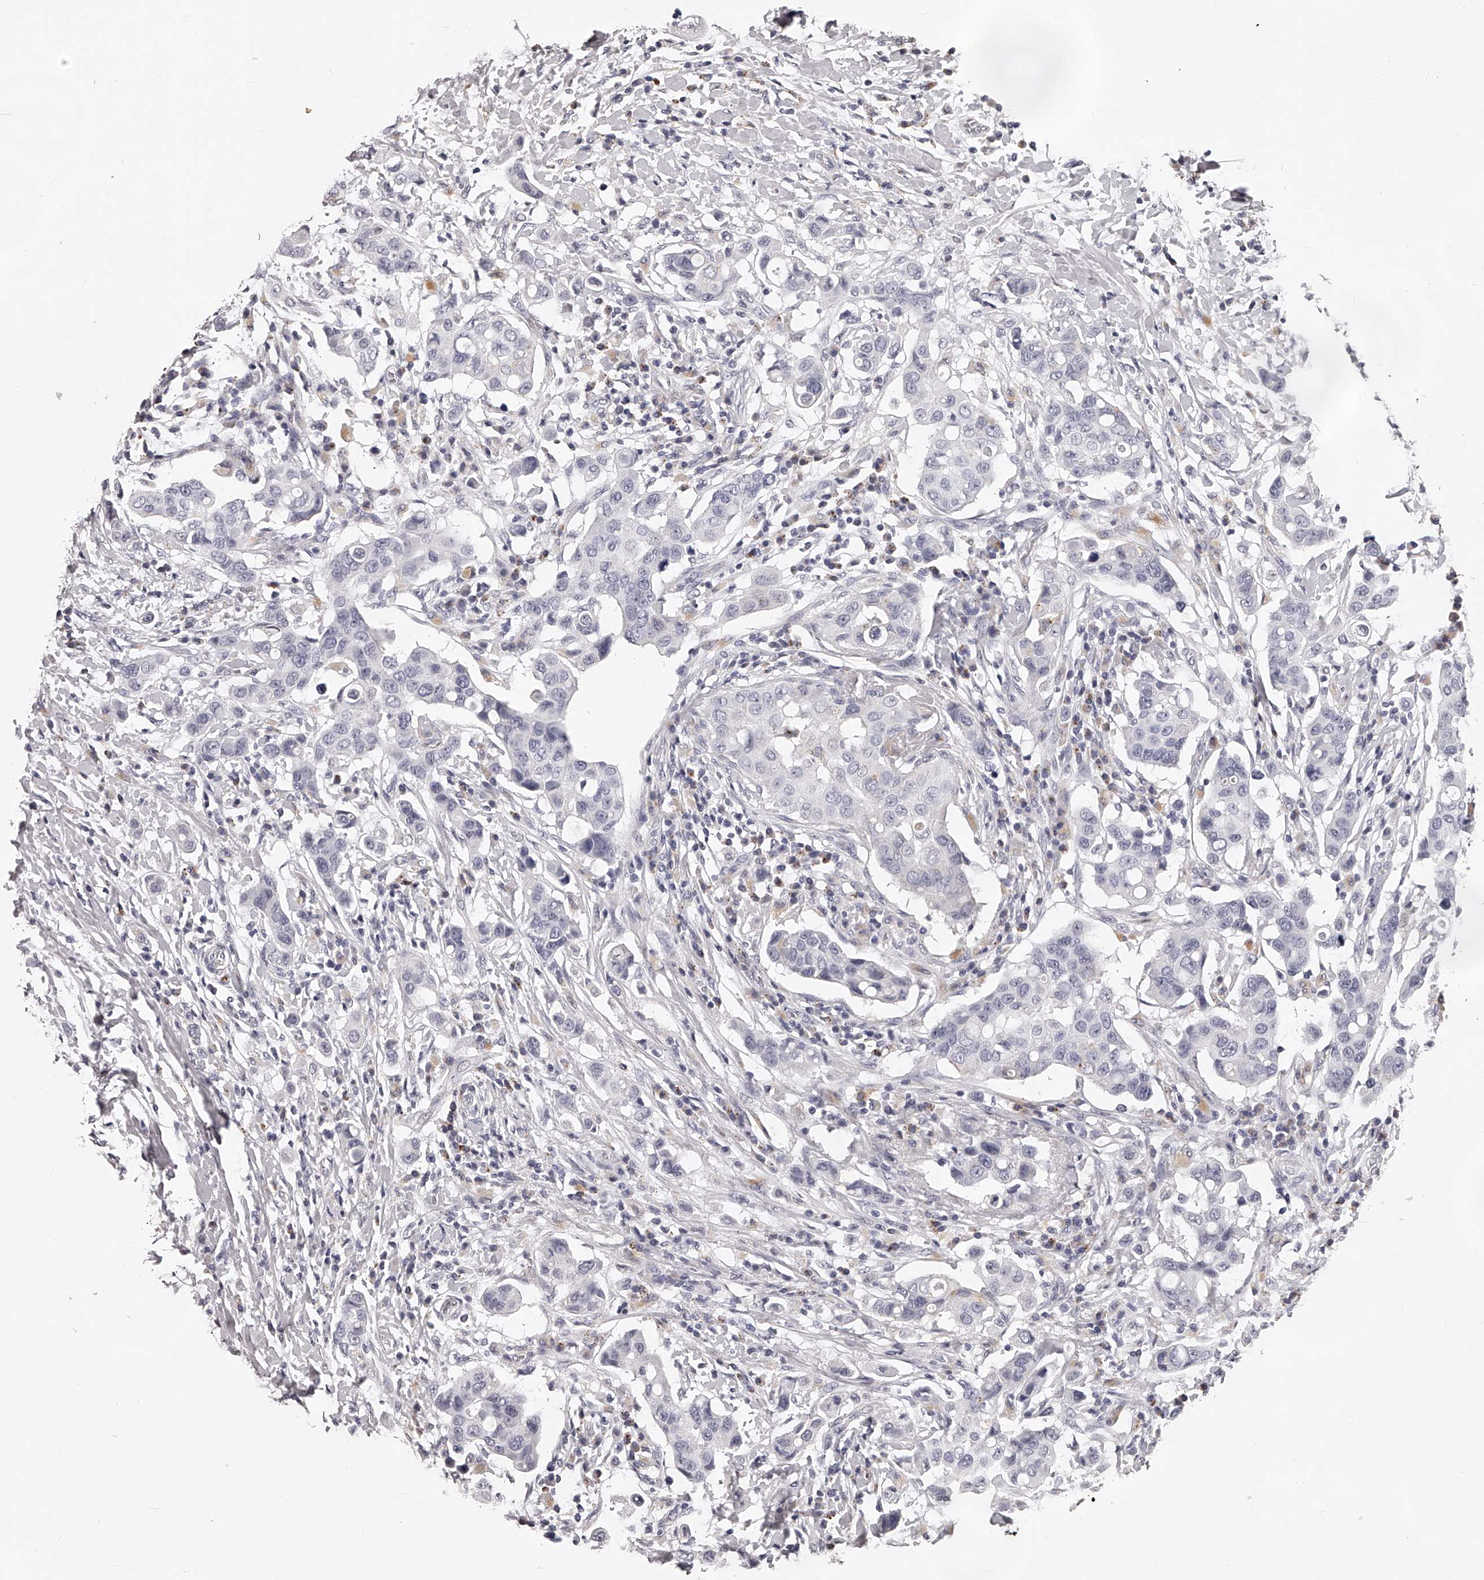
{"staining": {"intensity": "negative", "quantity": "none", "location": "none"}, "tissue": "breast cancer", "cell_type": "Tumor cells", "image_type": "cancer", "snomed": [{"axis": "morphology", "description": "Duct carcinoma"}, {"axis": "topography", "description": "Breast"}], "caption": "This micrograph is of breast cancer stained with immunohistochemistry (IHC) to label a protein in brown with the nuclei are counter-stained blue. There is no staining in tumor cells. The staining was performed using DAB (3,3'-diaminobenzidine) to visualize the protein expression in brown, while the nuclei were stained in blue with hematoxylin (Magnification: 20x).", "gene": "DMRT1", "patient": {"sex": "female", "age": 27}}